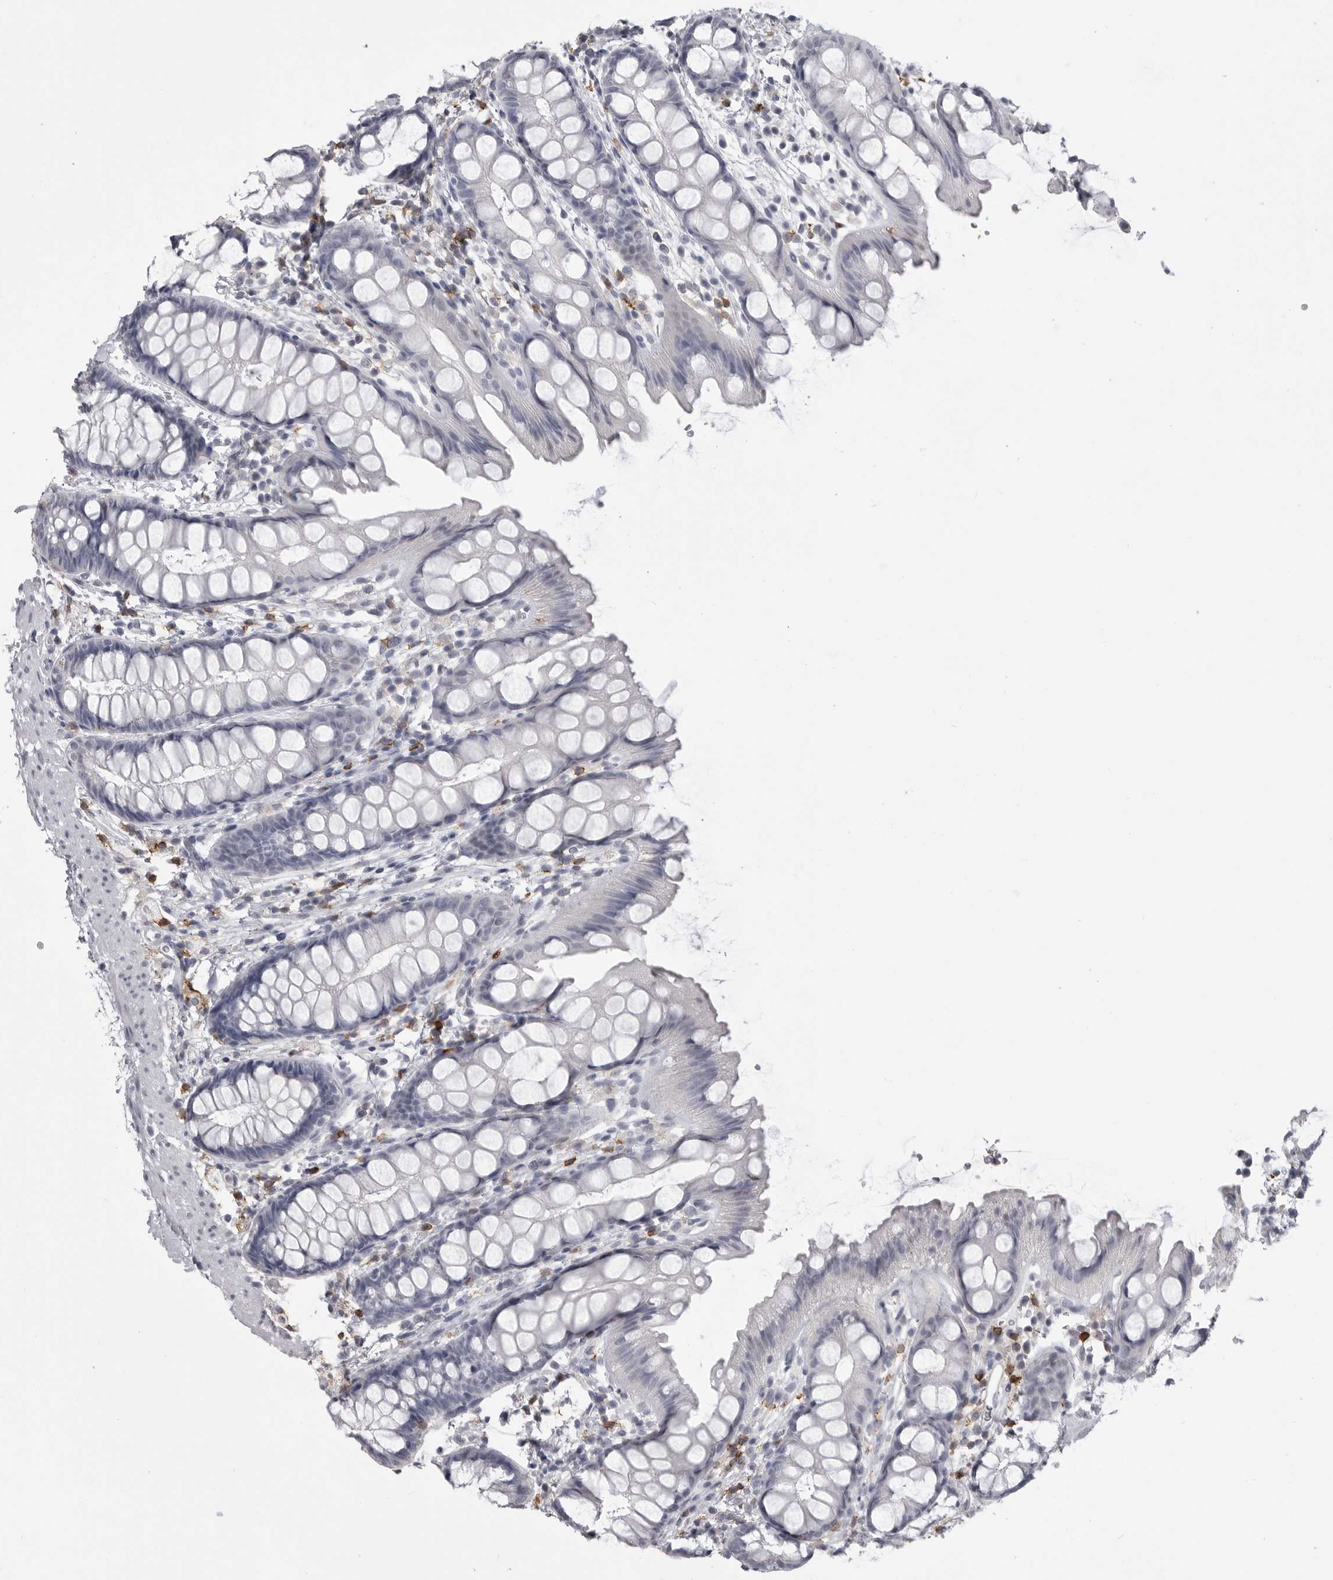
{"staining": {"intensity": "negative", "quantity": "none", "location": "none"}, "tissue": "rectum", "cell_type": "Glandular cells", "image_type": "normal", "snomed": [{"axis": "morphology", "description": "Normal tissue, NOS"}, {"axis": "topography", "description": "Rectum"}], "caption": "Immunohistochemistry histopathology image of unremarkable rectum: human rectum stained with DAB (3,3'-diaminobenzidine) demonstrates no significant protein positivity in glandular cells.", "gene": "ITGAL", "patient": {"sex": "female", "age": 65}}